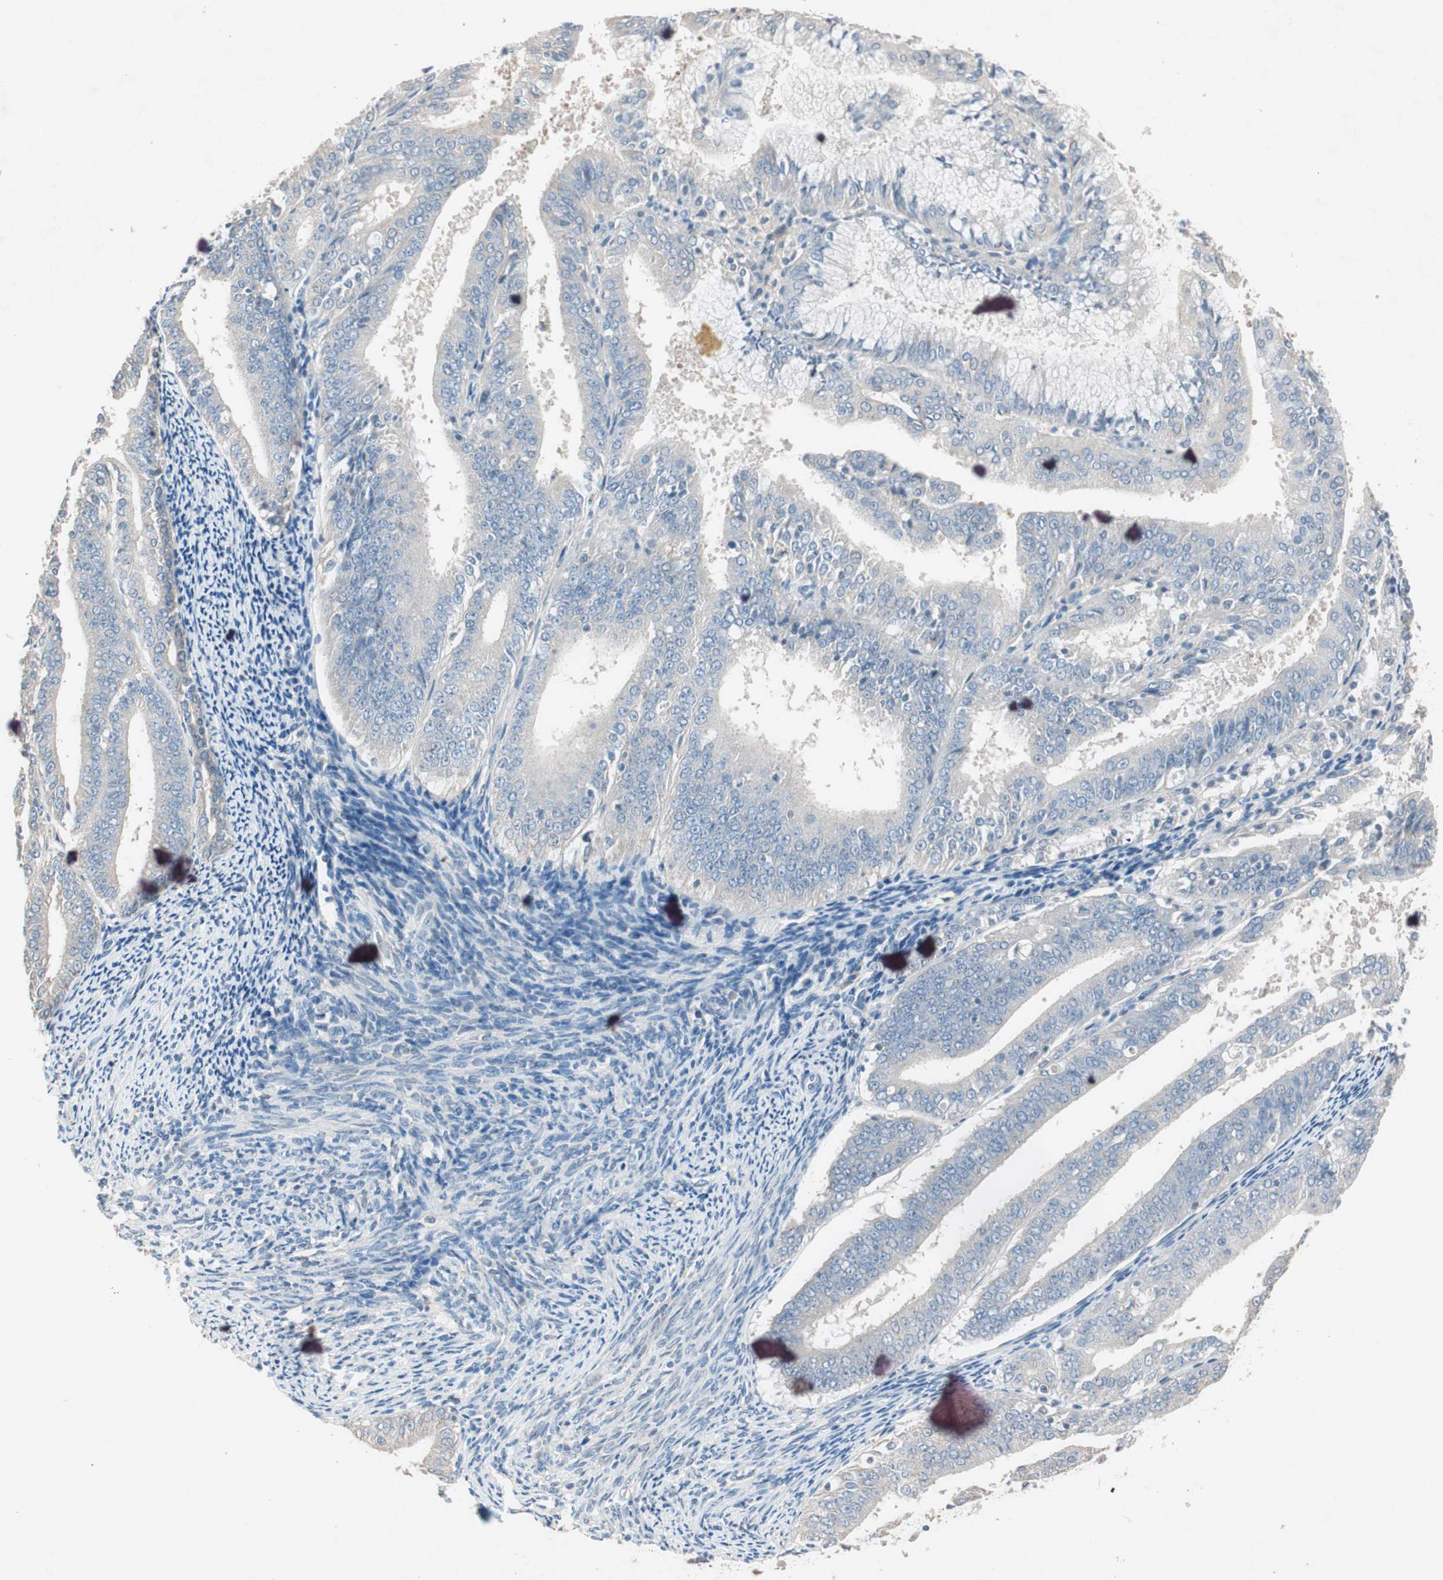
{"staining": {"intensity": "negative", "quantity": "none", "location": "none"}, "tissue": "endometrial cancer", "cell_type": "Tumor cells", "image_type": "cancer", "snomed": [{"axis": "morphology", "description": "Adenocarcinoma, NOS"}, {"axis": "topography", "description": "Endometrium"}], "caption": "Immunohistochemistry of endometrial adenocarcinoma reveals no expression in tumor cells. The staining is performed using DAB (3,3'-diaminobenzidine) brown chromogen with nuclei counter-stained in using hematoxylin.", "gene": "KHK", "patient": {"sex": "female", "age": 63}}